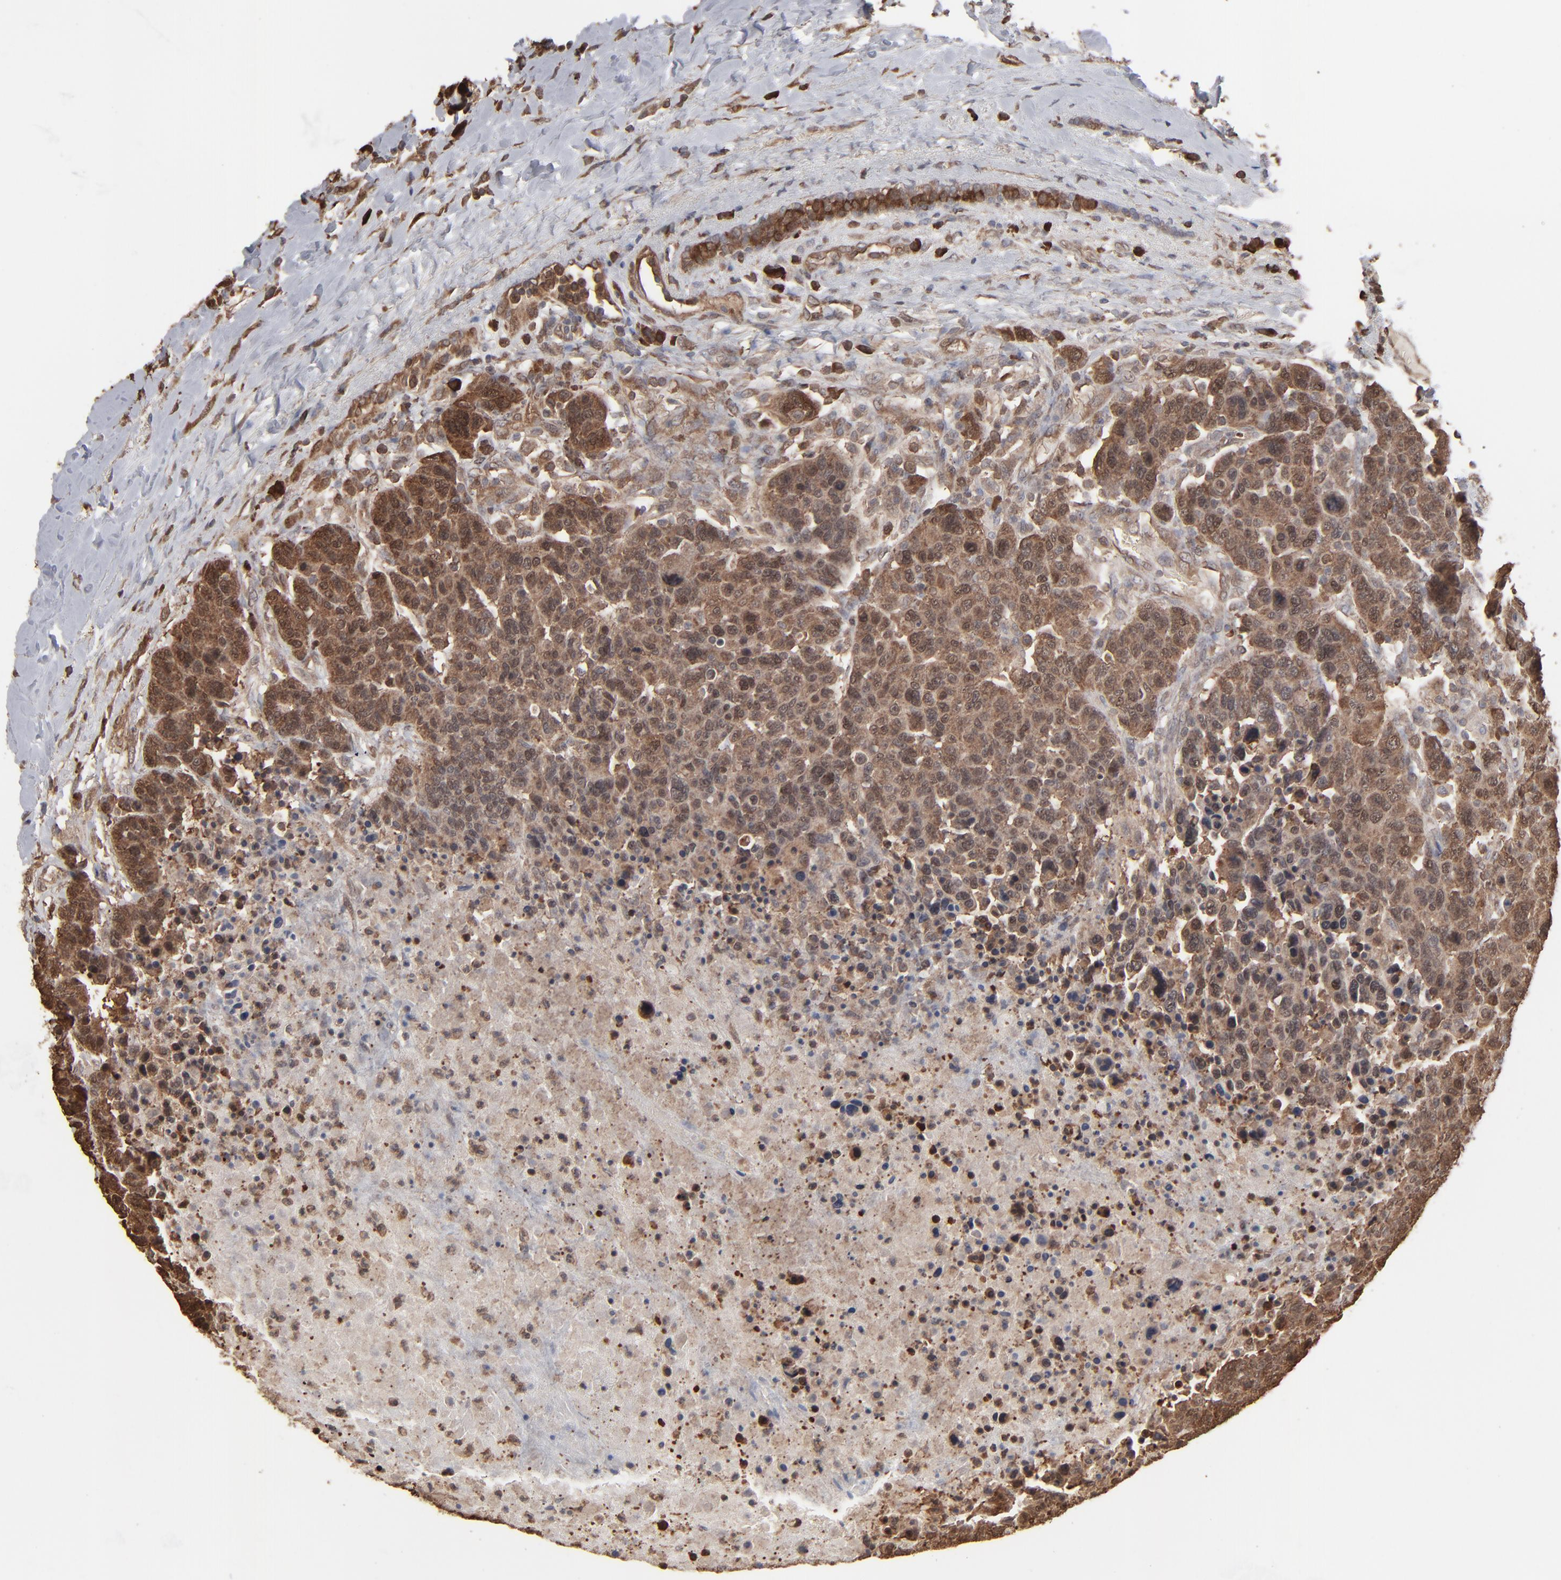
{"staining": {"intensity": "strong", "quantity": ">75%", "location": "cytoplasmic/membranous,nuclear"}, "tissue": "breast cancer", "cell_type": "Tumor cells", "image_type": "cancer", "snomed": [{"axis": "morphology", "description": "Duct carcinoma"}, {"axis": "topography", "description": "Breast"}], "caption": "Strong cytoplasmic/membranous and nuclear staining is identified in approximately >75% of tumor cells in invasive ductal carcinoma (breast). The protein of interest is shown in brown color, while the nuclei are stained blue.", "gene": "NME1-NME2", "patient": {"sex": "female", "age": 37}}